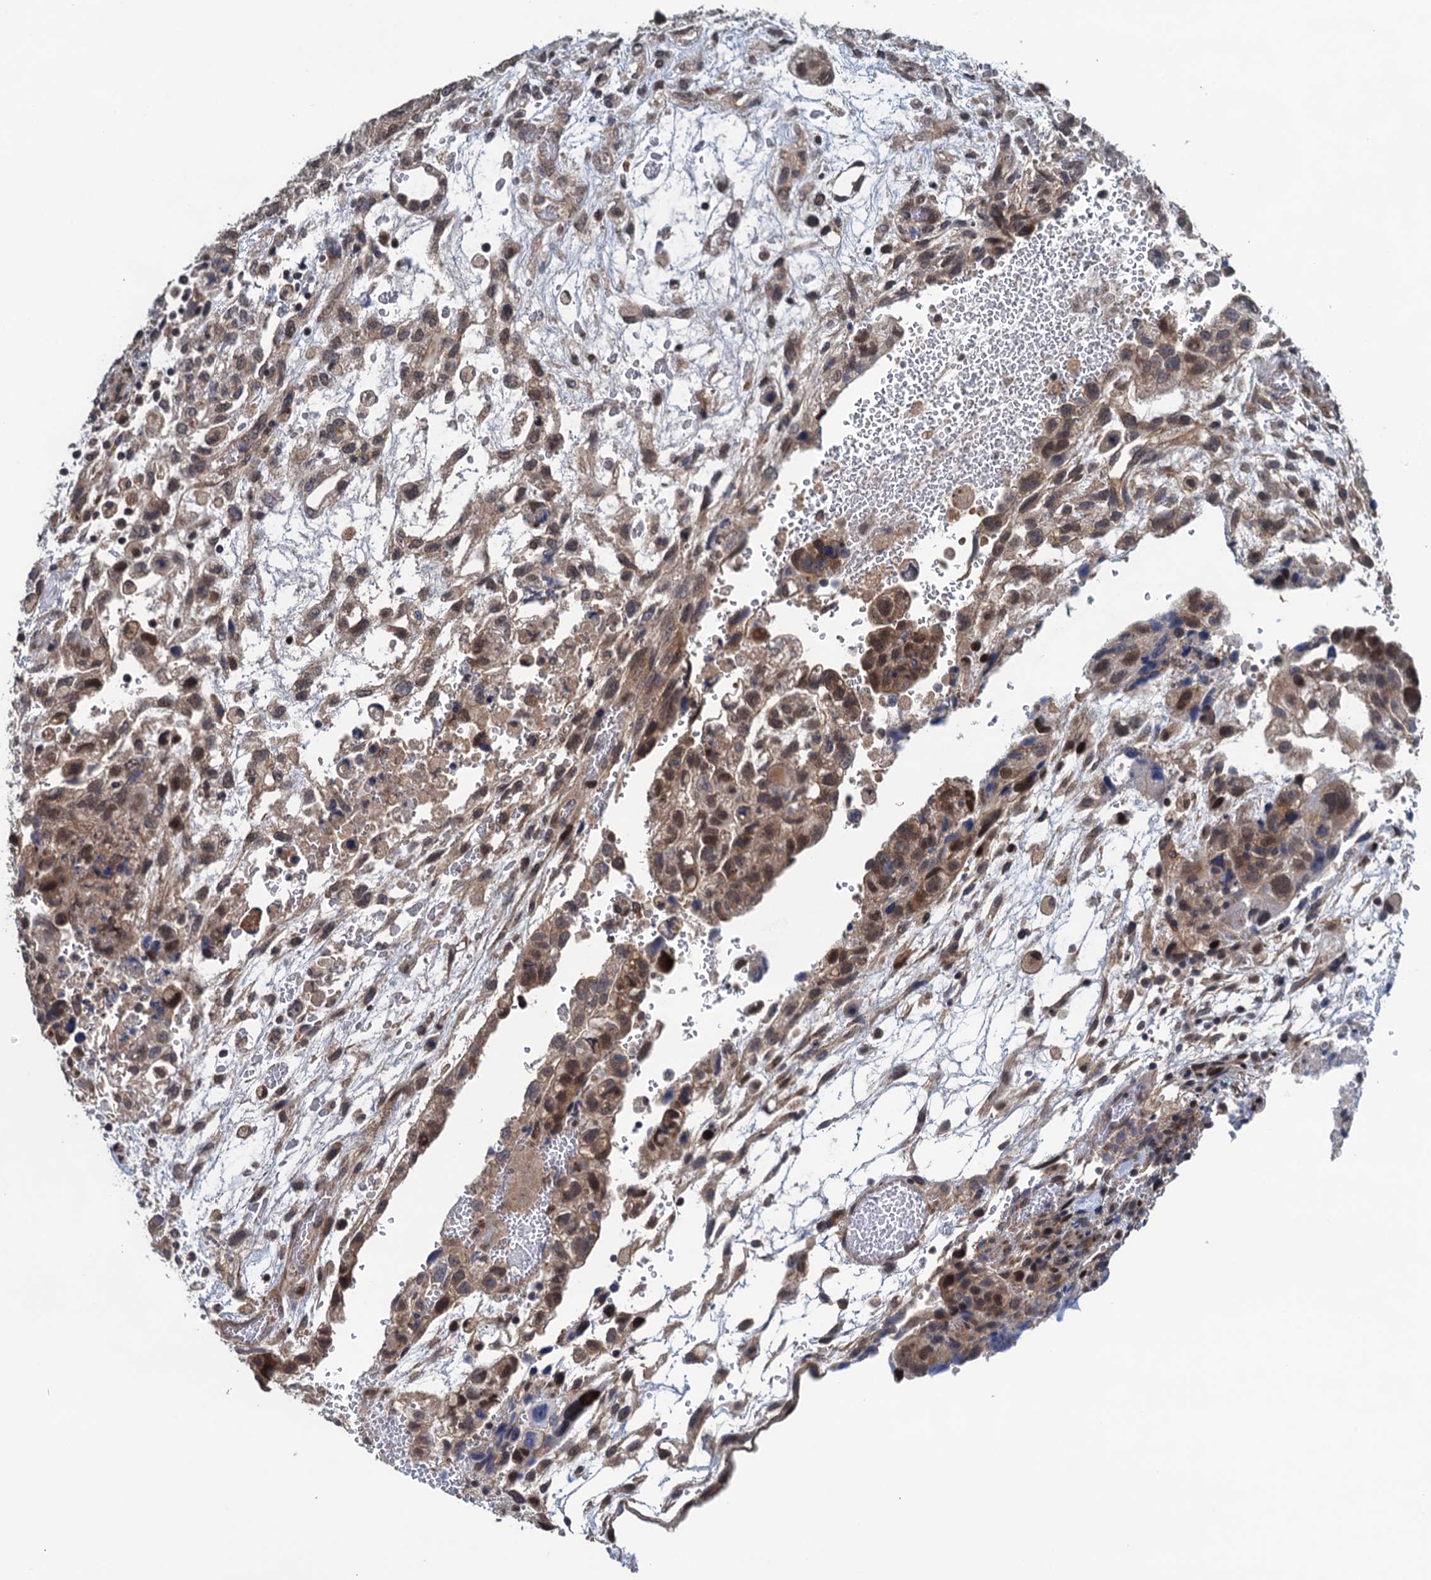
{"staining": {"intensity": "moderate", "quantity": ">75%", "location": "nuclear"}, "tissue": "testis cancer", "cell_type": "Tumor cells", "image_type": "cancer", "snomed": [{"axis": "morphology", "description": "Carcinoma, Embryonal, NOS"}, {"axis": "topography", "description": "Testis"}], "caption": "A medium amount of moderate nuclear positivity is appreciated in about >75% of tumor cells in embryonal carcinoma (testis) tissue. (brown staining indicates protein expression, while blue staining denotes nuclei).", "gene": "SAE1", "patient": {"sex": "male", "age": 36}}